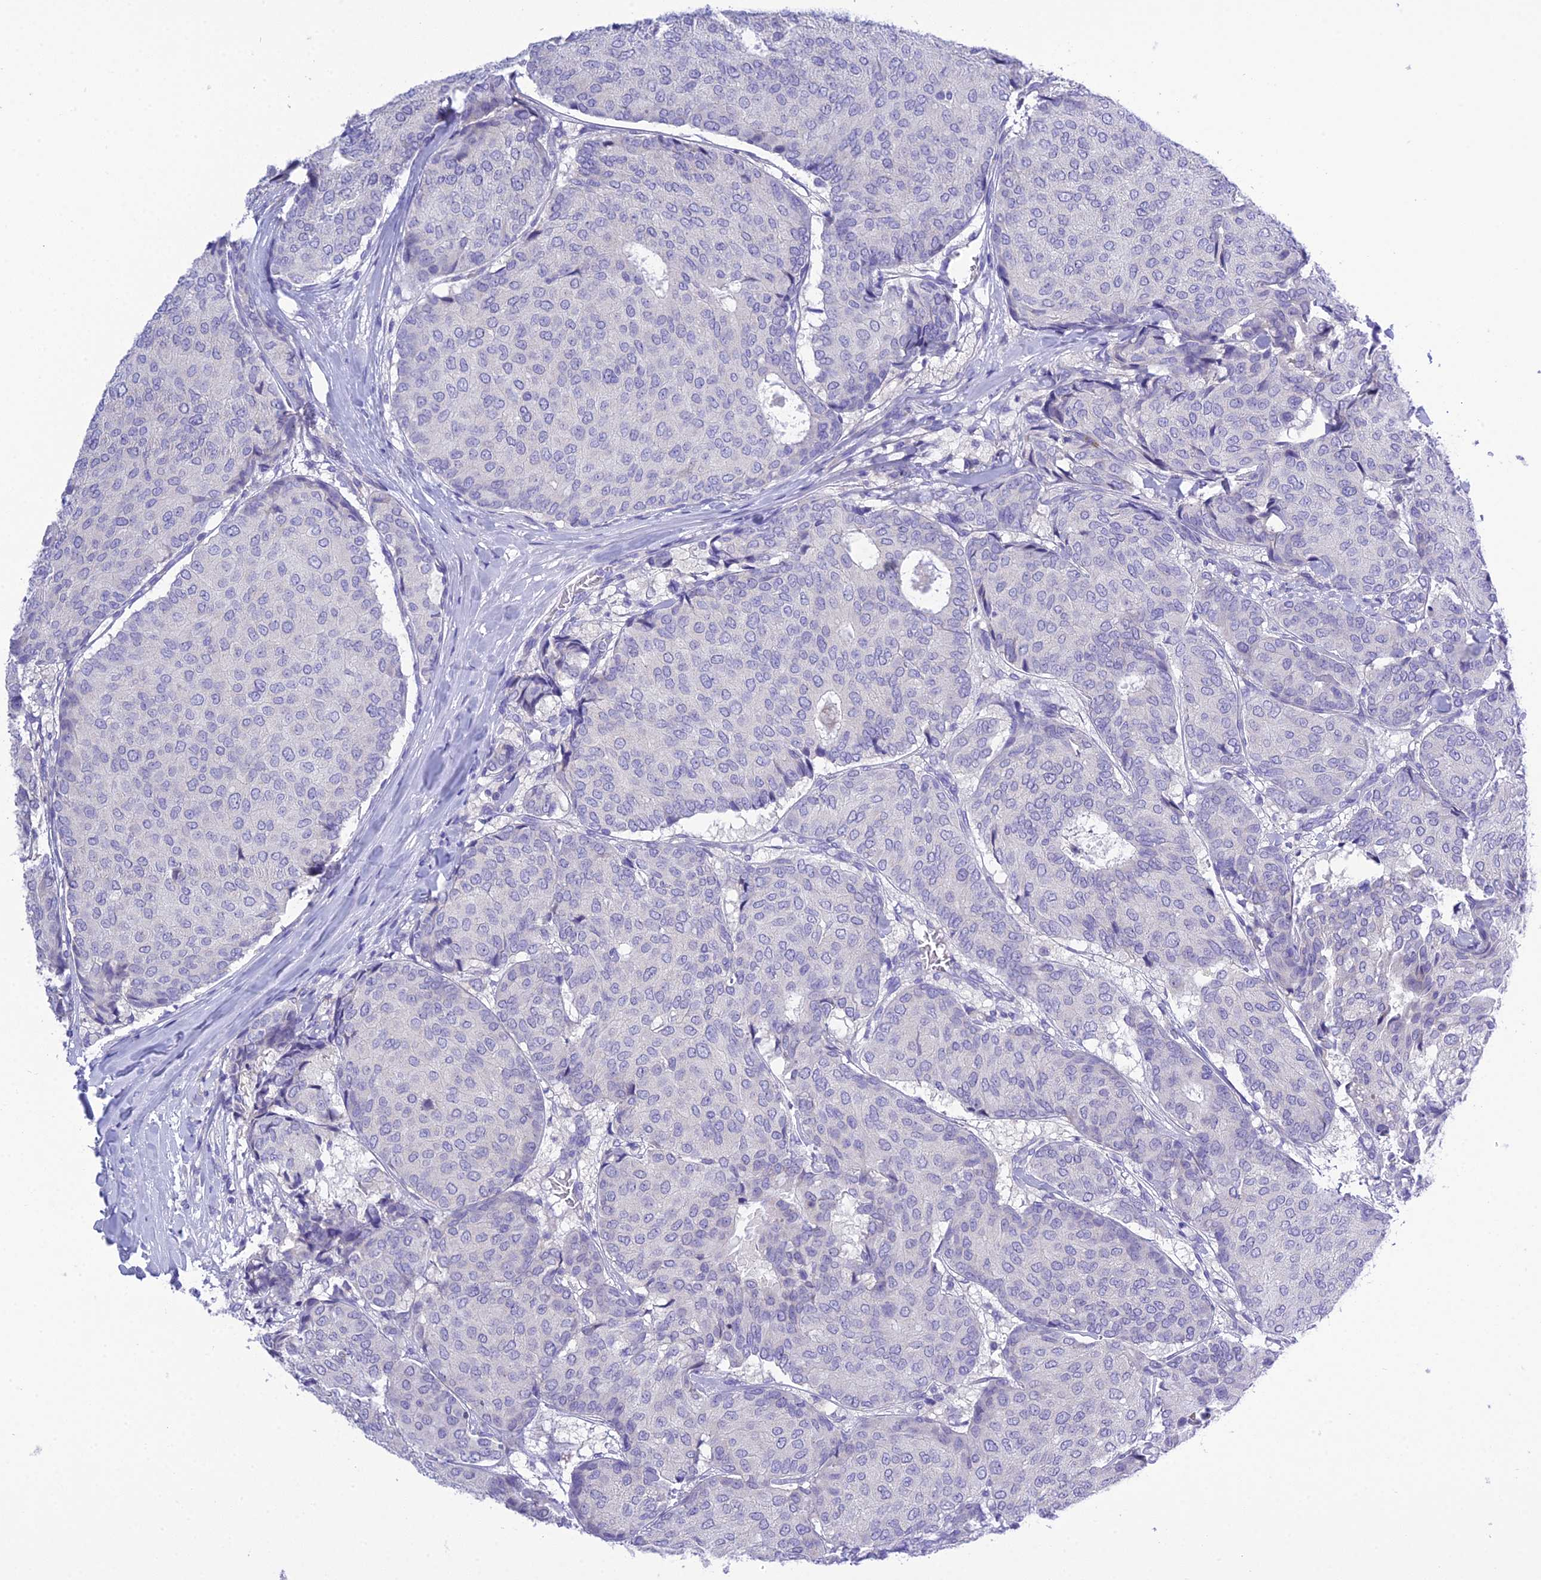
{"staining": {"intensity": "negative", "quantity": "none", "location": "none"}, "tissue": "breast cancer", "cell_type": "Tumor cells", "image_type": "cancer", "snomed": [{"axis": "morphology", "description": "Duct carcinoma"}, {"axis": "topography", "description": "Breast"}], "caption": "IHC micrograph of neoplastic tissue: invasive ductal carcinoma (breast) stained with DAB shows no significant protein expression in tumor cells.", "gene": "KIAA0408", "patient": {"sex": "female", "age": 75}}